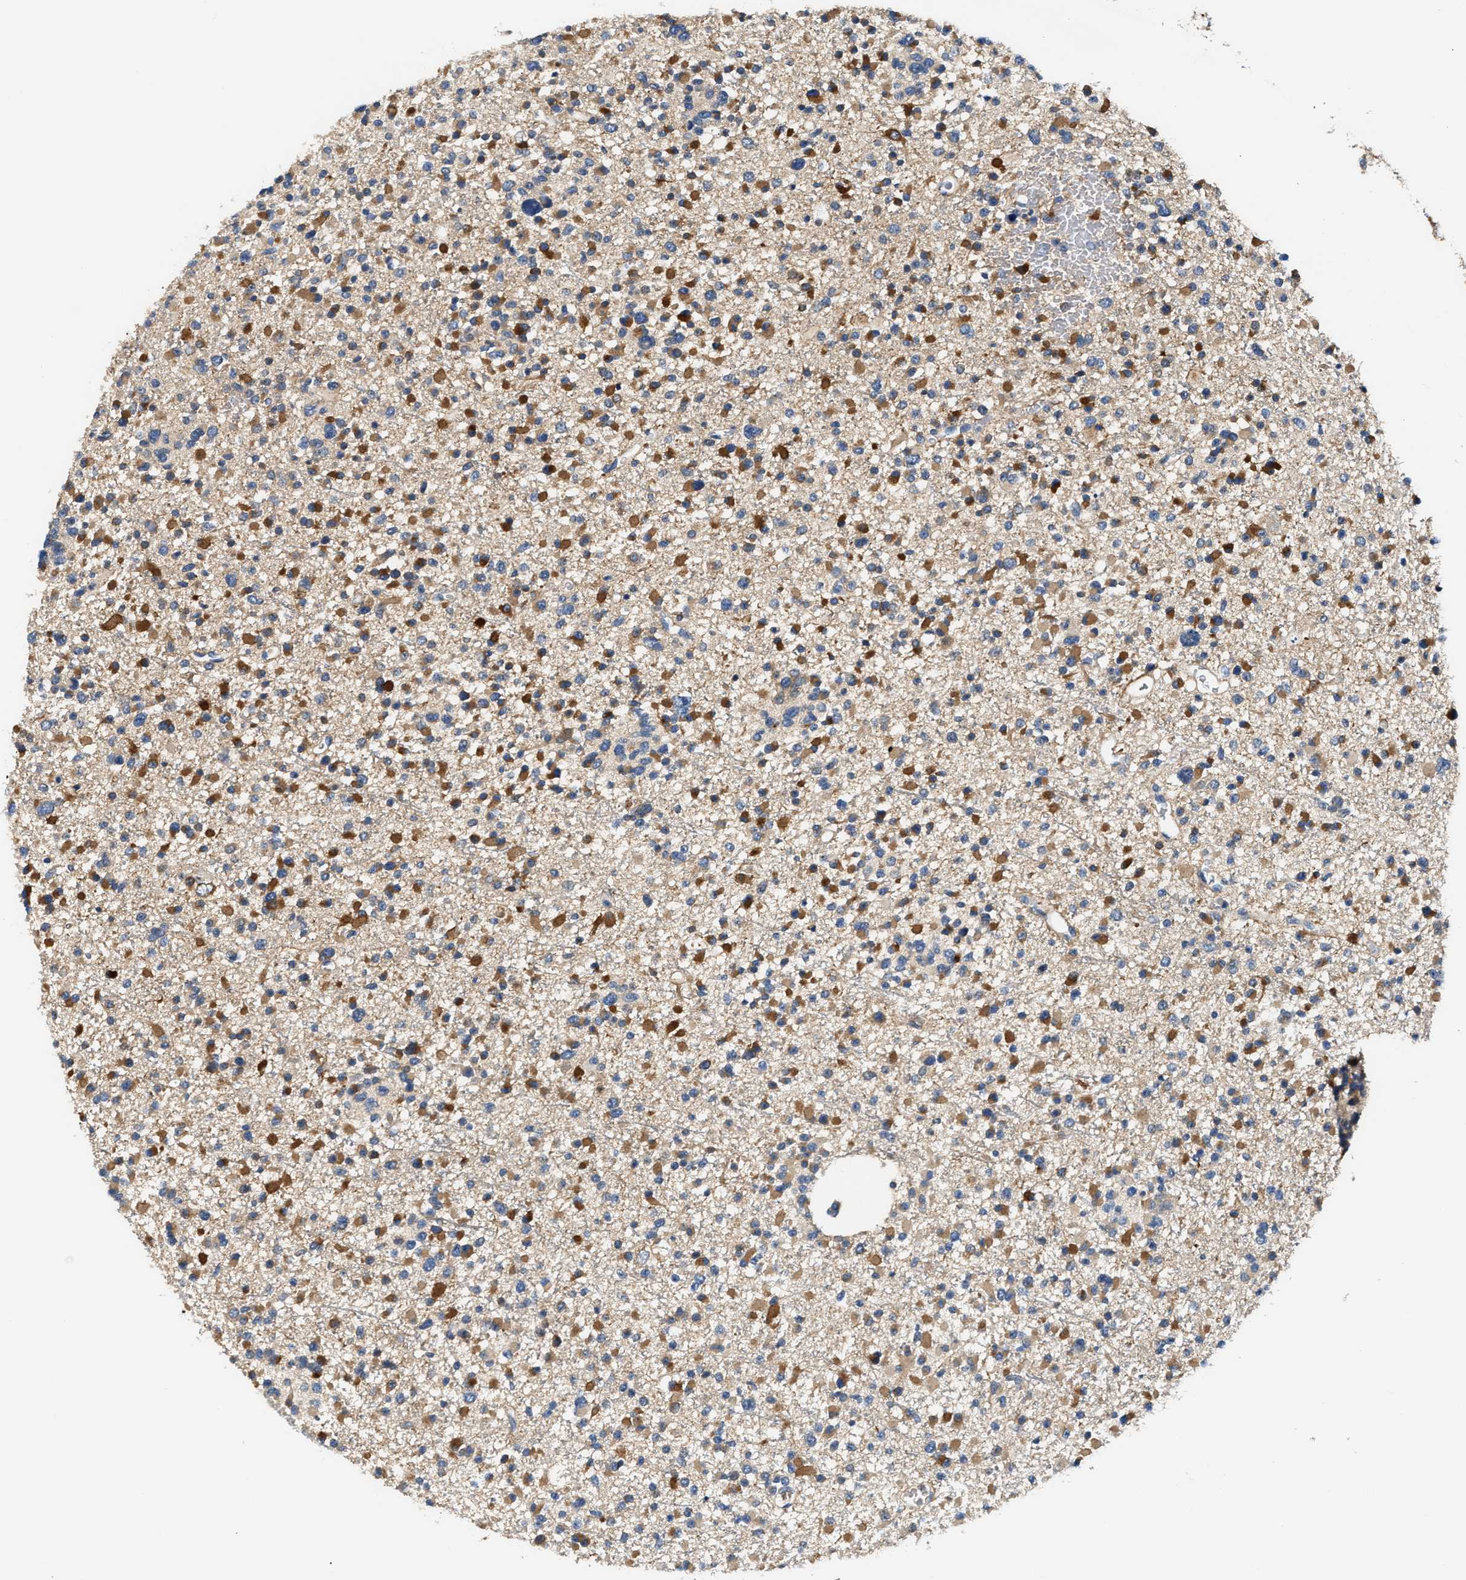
{"staining": {"intensity": "moderate", "quantity": "25%-75%", "location": "cytoplasmic/membranous"}, "tissue": "glioma", "cell_type": "Tumor cells", "image_type": "cancer", "snomed": [{"axis": "morphology", "description": "Glioma, malignant, Low grade"}, {"axis": "topography", "description": "Brain"}], "caption": "DAB (3,3'-diaminobenzidine) immunohistochemical staining of malignant glioma (low-grade) demonstrates moderate cytoplasmic/membranous protein staining in approximately 25%-75% of tumor cells.", "gene": "TUT7", "patient": {"sex": "female", "age": 22}}